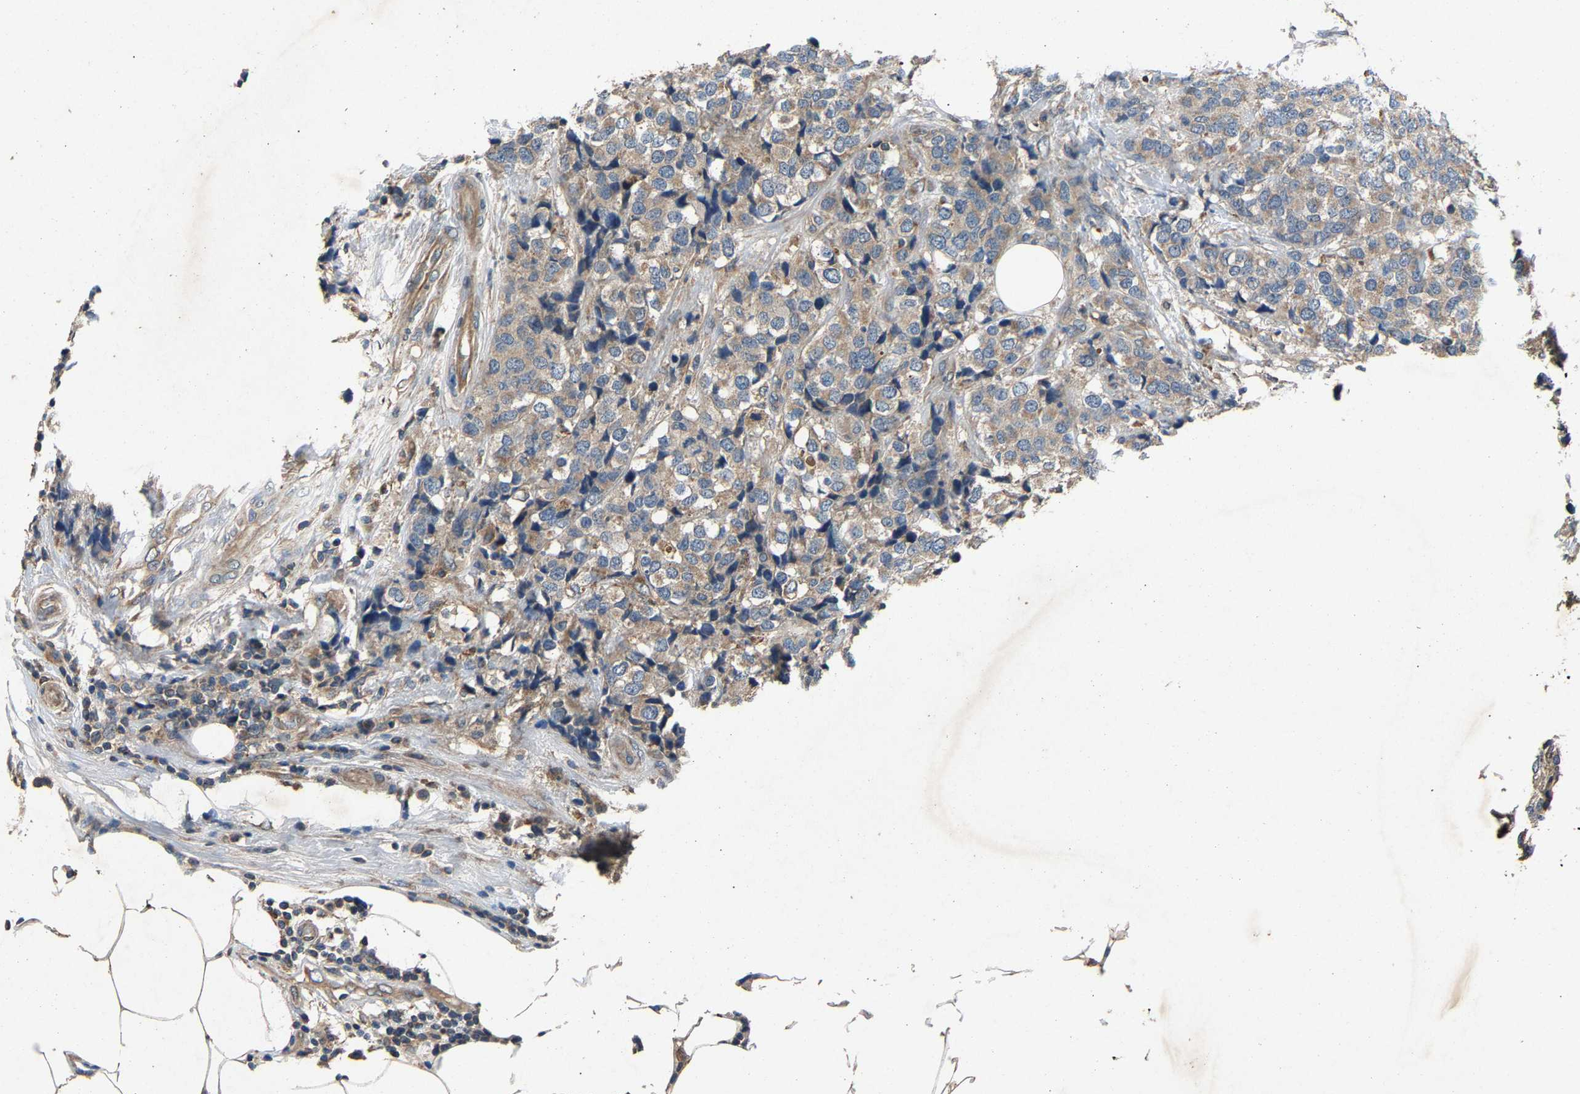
{"staining": {"intensity": "weak", "quantity": ">75%", "location": "cytoplasmic/membranous"}, "tissue": "breast cancer", "cell_type": "Tumor cells", "image_type": "cancer", "snomed": [{"axis": "morphology", "description": "Lobular carcinoma"}, {"axis": "topography", "description": "Breast"}], "caption": "Human breast lobular carcinoma stained for a protein (brown) shows weak cytoplasmic/membranous positive expression in about >75% of tumor cells.", "gene": "PPID", "patient": {"sex": "female", "age": 59}}